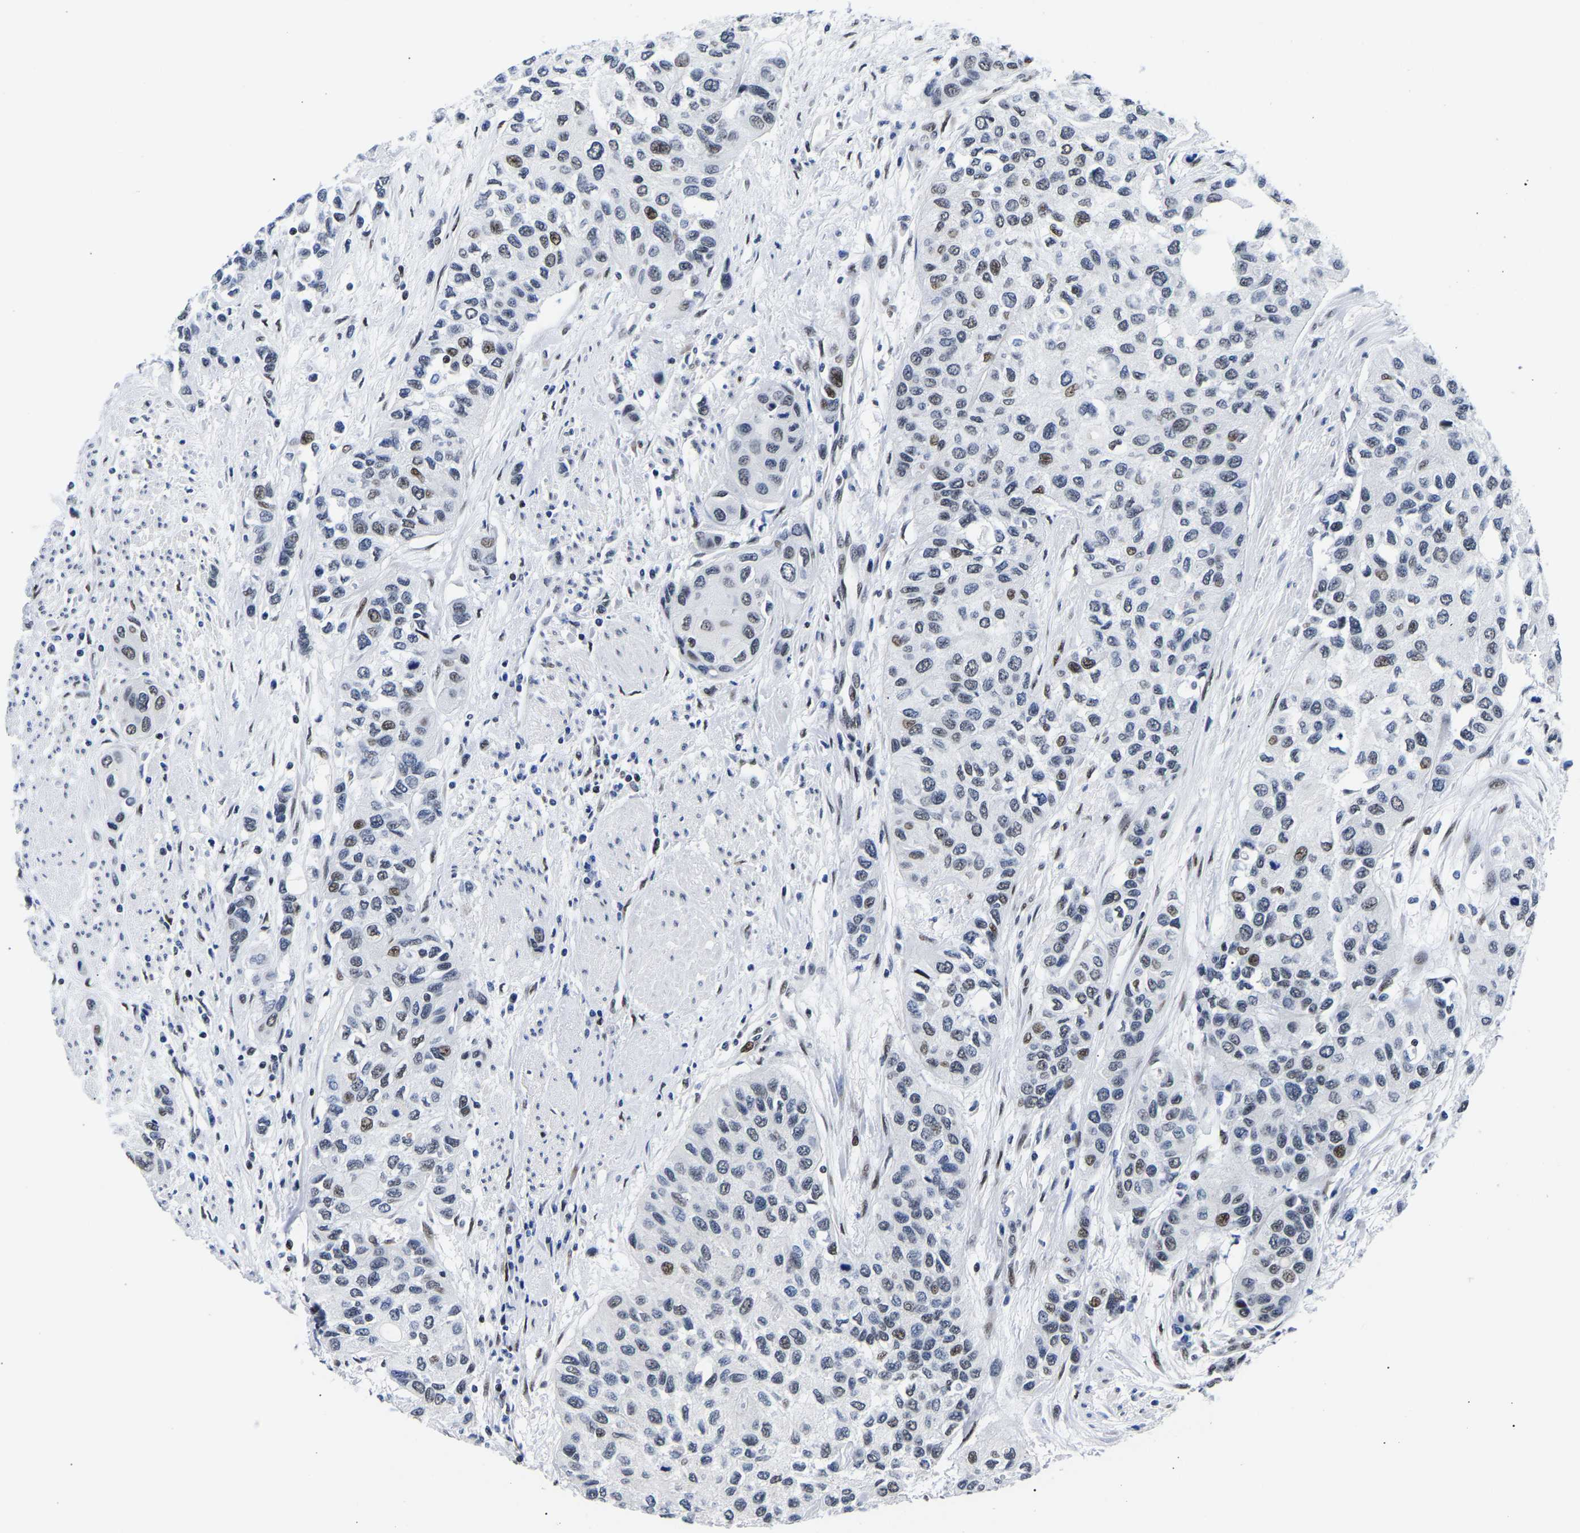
{"staining": {"intensity": "moderate", "quantity": "<25%", "location": "nuclear"}, "tissue": "urothelial cancer", "cell_type": "Tumor cells", "image_type": "cancer", "snomed": [{"axis": "morphology", "description": "Urothelial carcinoma, High grade"}, {"axis": "topography", "description": "Urinary bladder"}], "caption": "An image of urothelial cancer stained for a protein reveals moderate nuclear brown staining in tumor cells. (IHC, brightfield microscopy, high magnification).", "gene": "PTRHD1", "patient": {"sex": "female", "age": 56}}